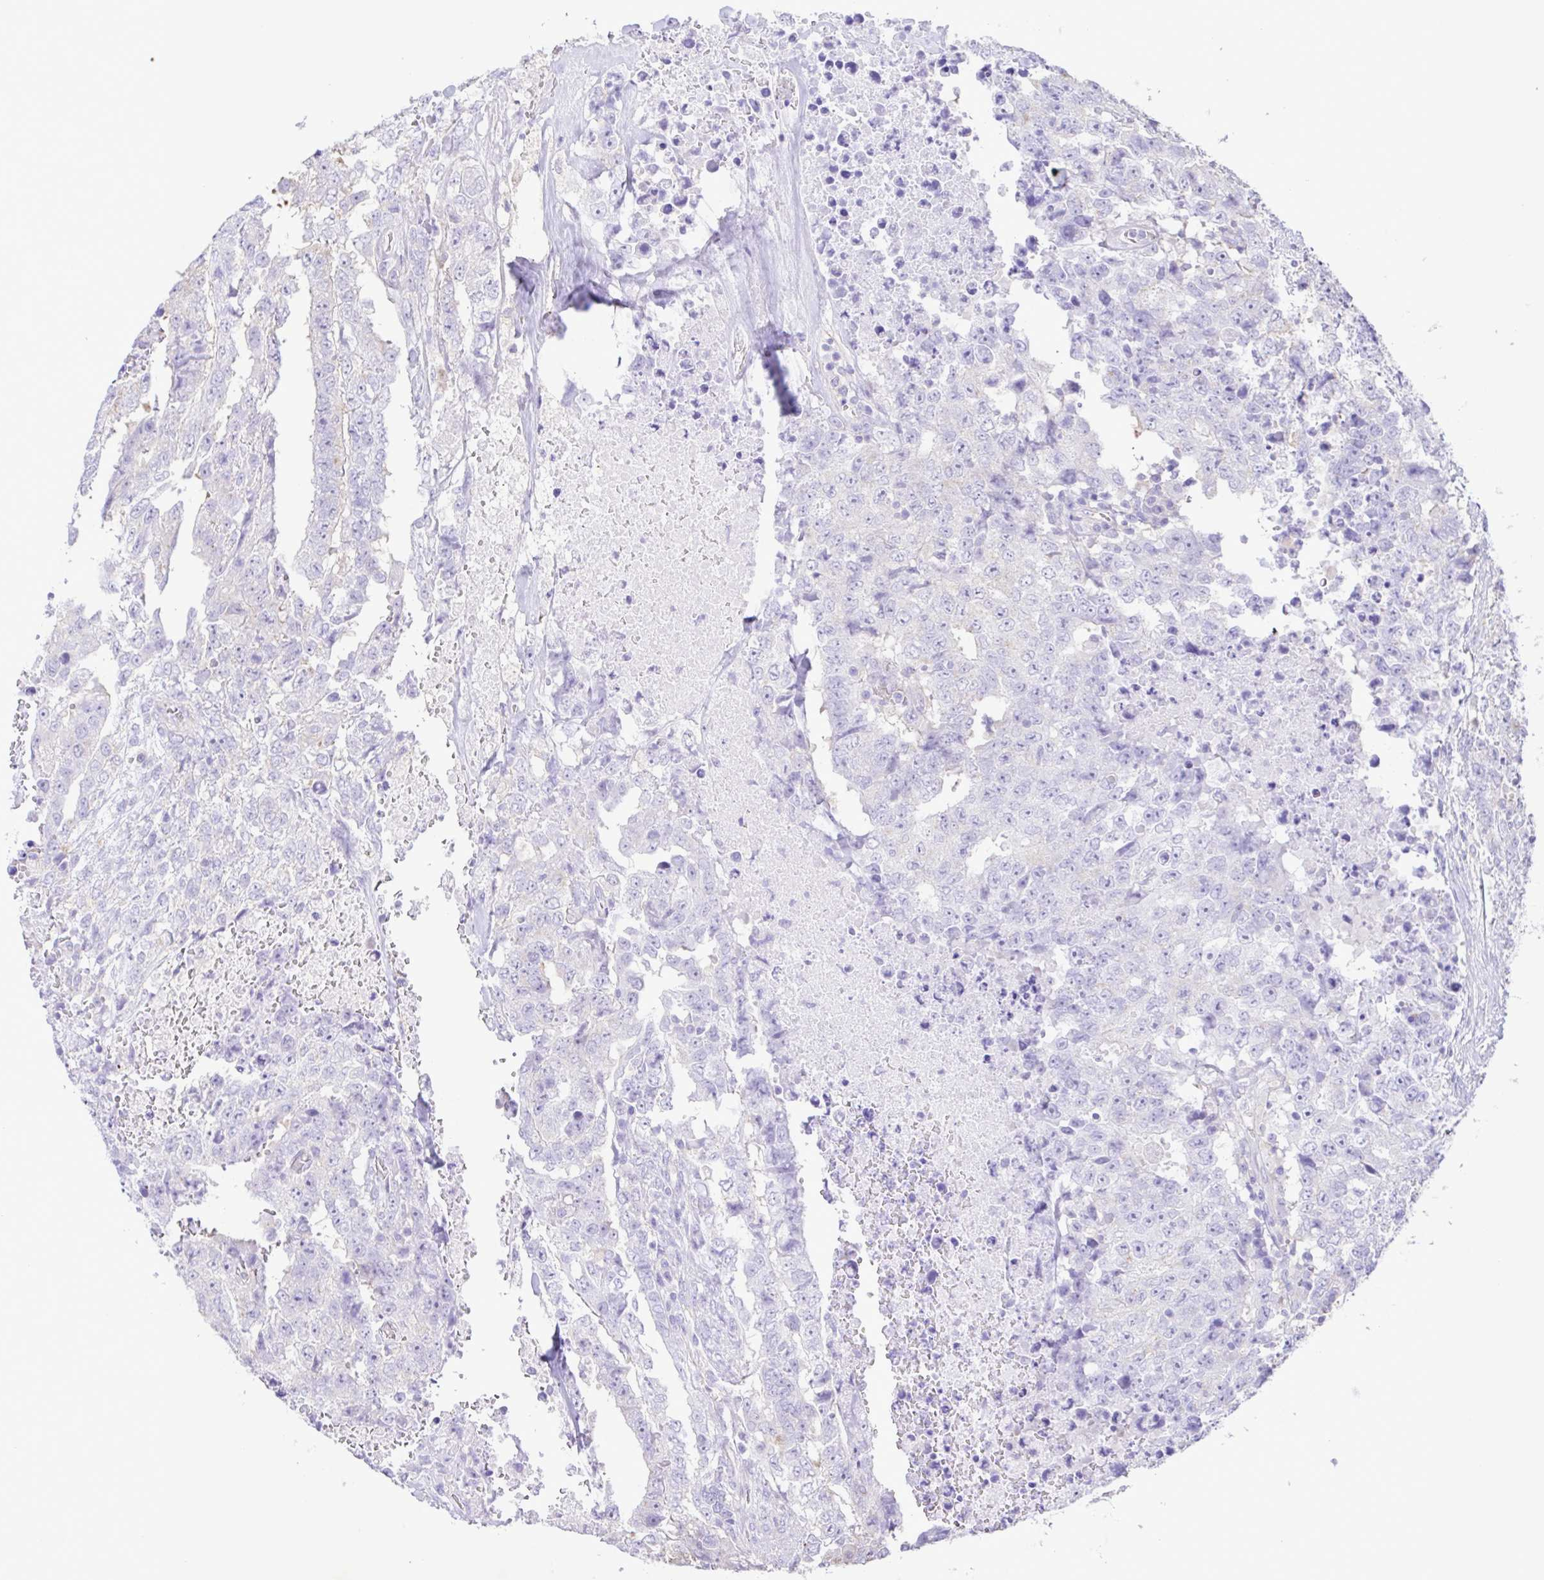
{"staining": {"intensity": "negative", "quantity": "none", "location": "none"}, "tissue": "testis cancer", "cell_type": "Tumor cells", "image_type": "cancer", "snomed": [{"axis": "morphology", "description": "Carcinoma, Embryonal, NOS"}, {"axis": "topography", "description": "Testis"}], "caption": "Immunohistochemistry (IHC) photomicrograph of testis cancer stained for a protein (brown), which displays no expression in tumor cells.", "gene": "CYP17A1", "patient": {"sex": "male", "age": 24}}